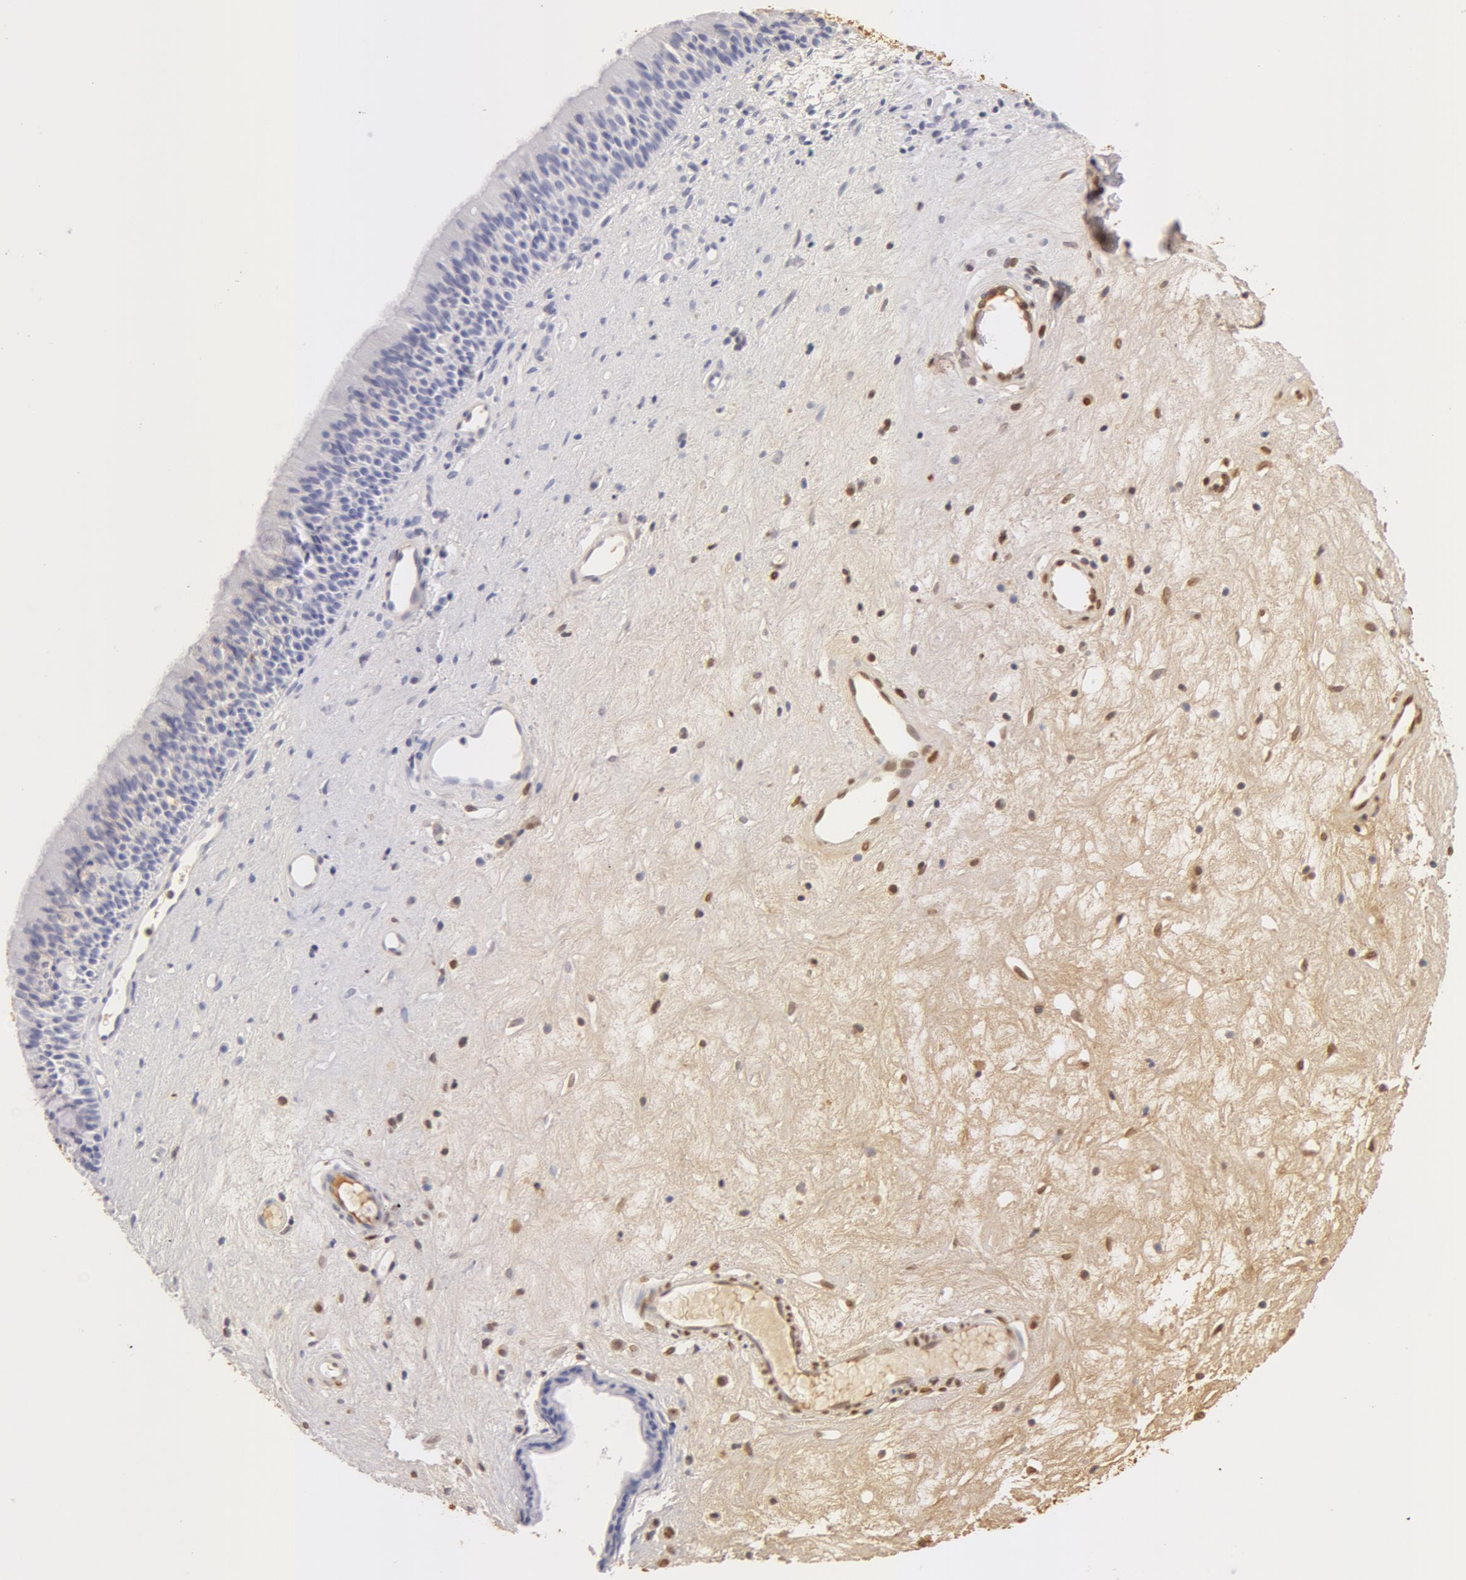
{"staining": {"intensity": "negative", "quantity": "none", "location": "none"}, "tissue": "nasopharynx", "cell_type": "Respiratory epithelial cells", "image_type": "normal", "snomed": [{"axis": "morphology", "description": "Normal tissue, NOS"}, {"axis": "topography", "description": "Nasopharynx"}], "caption": "Immunohistochemistry (IHC) micrograph of benign nasopharynx: human nasopharynx stained with DAB shows no significant protein positivity in respiratory epithelial cells. (Immunohistochemistry, brightfield microscopy, high magnification).", "gene": "AHSG", "patient": {"sex": "female", "age": 78}}